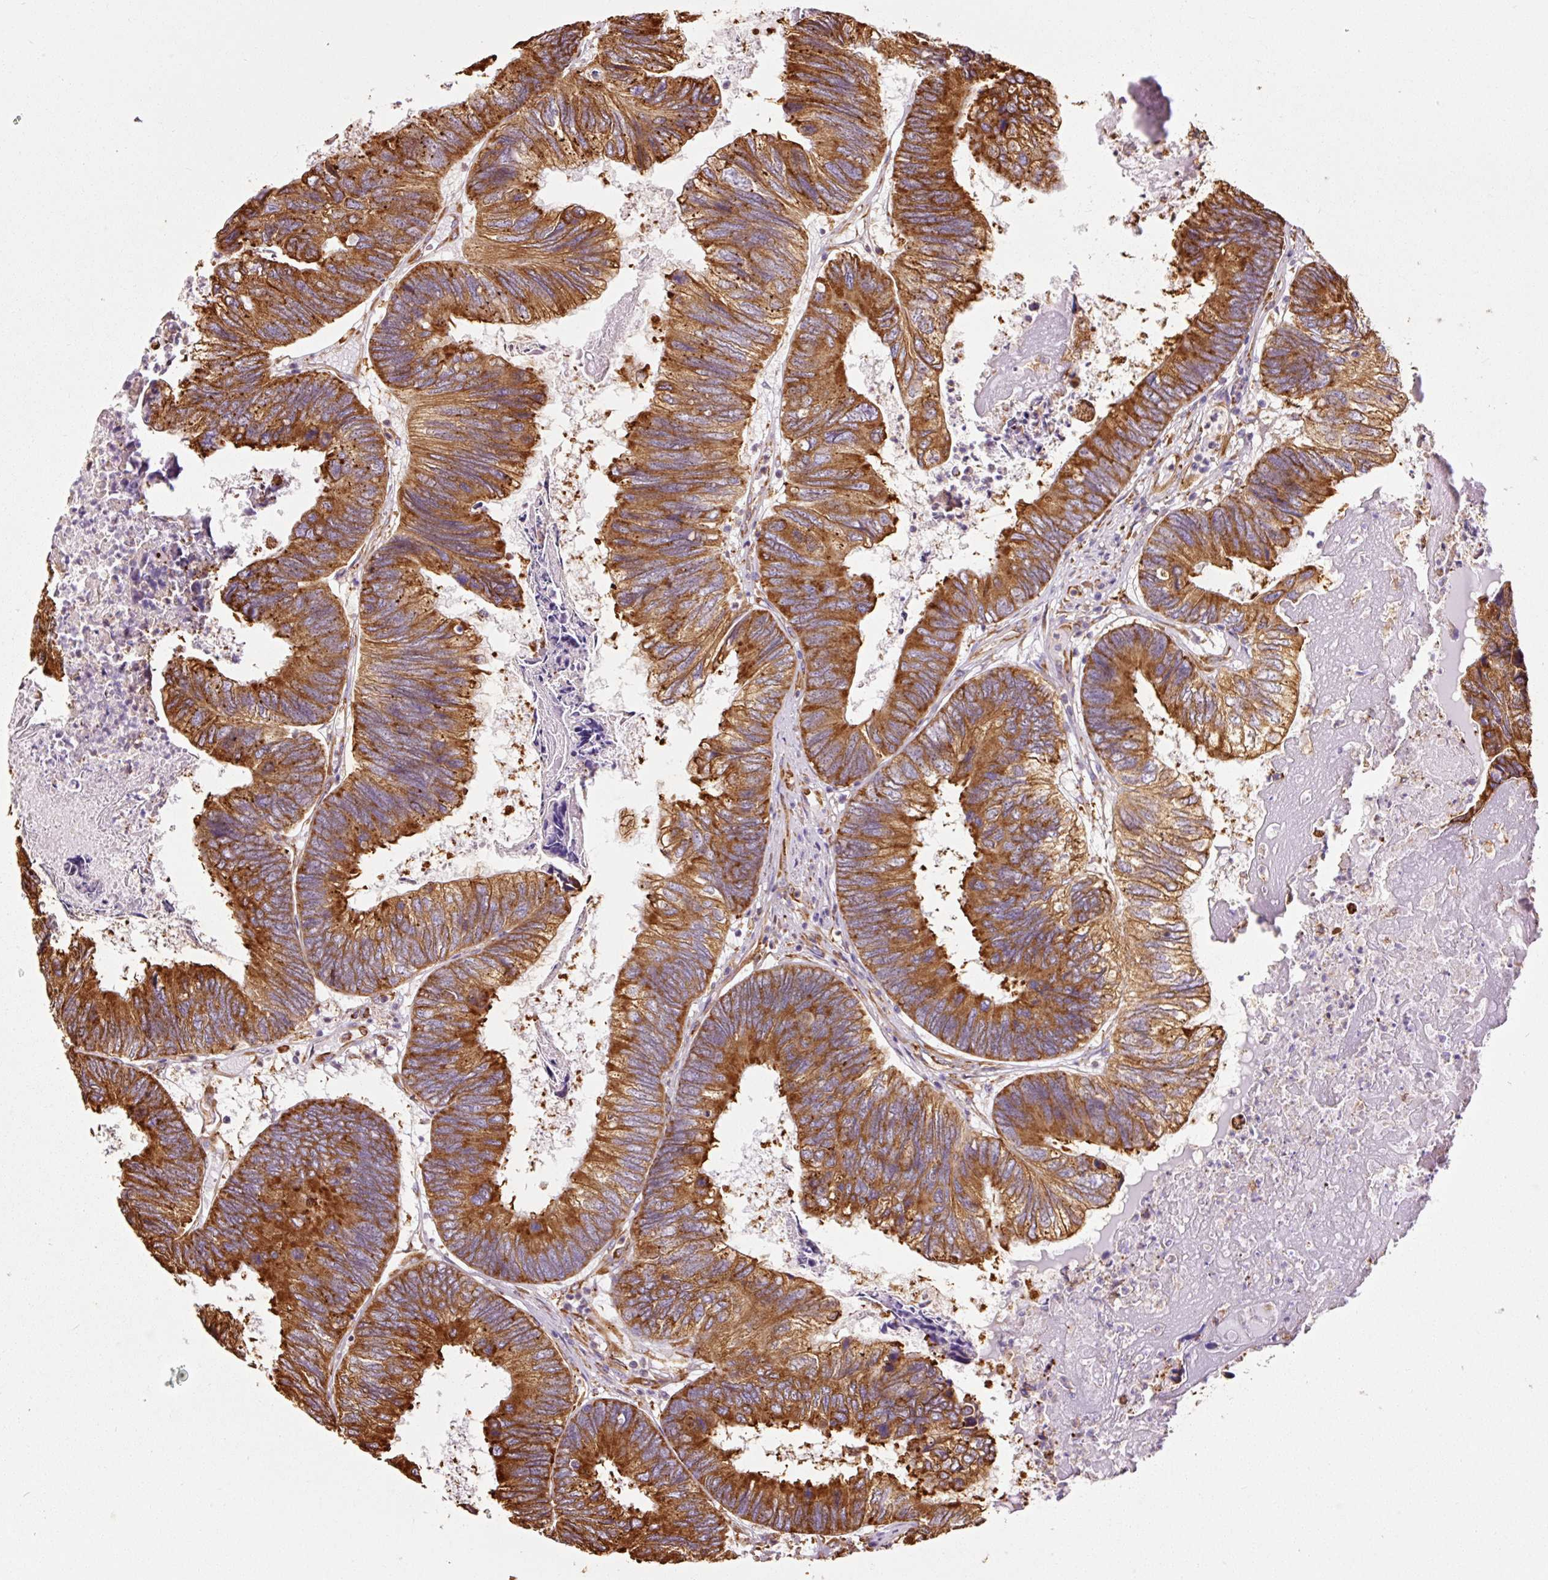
{"staining": {"intensity": "strong", "quantity": ">75%", "location": "cytoplasmic/membranous"}, "tissue": "colorectal cancer", "cell_type": "Tumor cells", "image_type": "cancer", "snomed": [{"axis": "morphology", "description": "Adenocarcinoma, NOS"}, {"axis": "topography", "description": "Colon"}], "caption": "Protein staining by immunohistochemistry demonstrates strong cytoplasmic/membranous expression in approximately >75% of tumor cells in adenocarcinoma (colorectal).", "gene": "KLC1", "patient": {"sex": "female", "age": 67}}